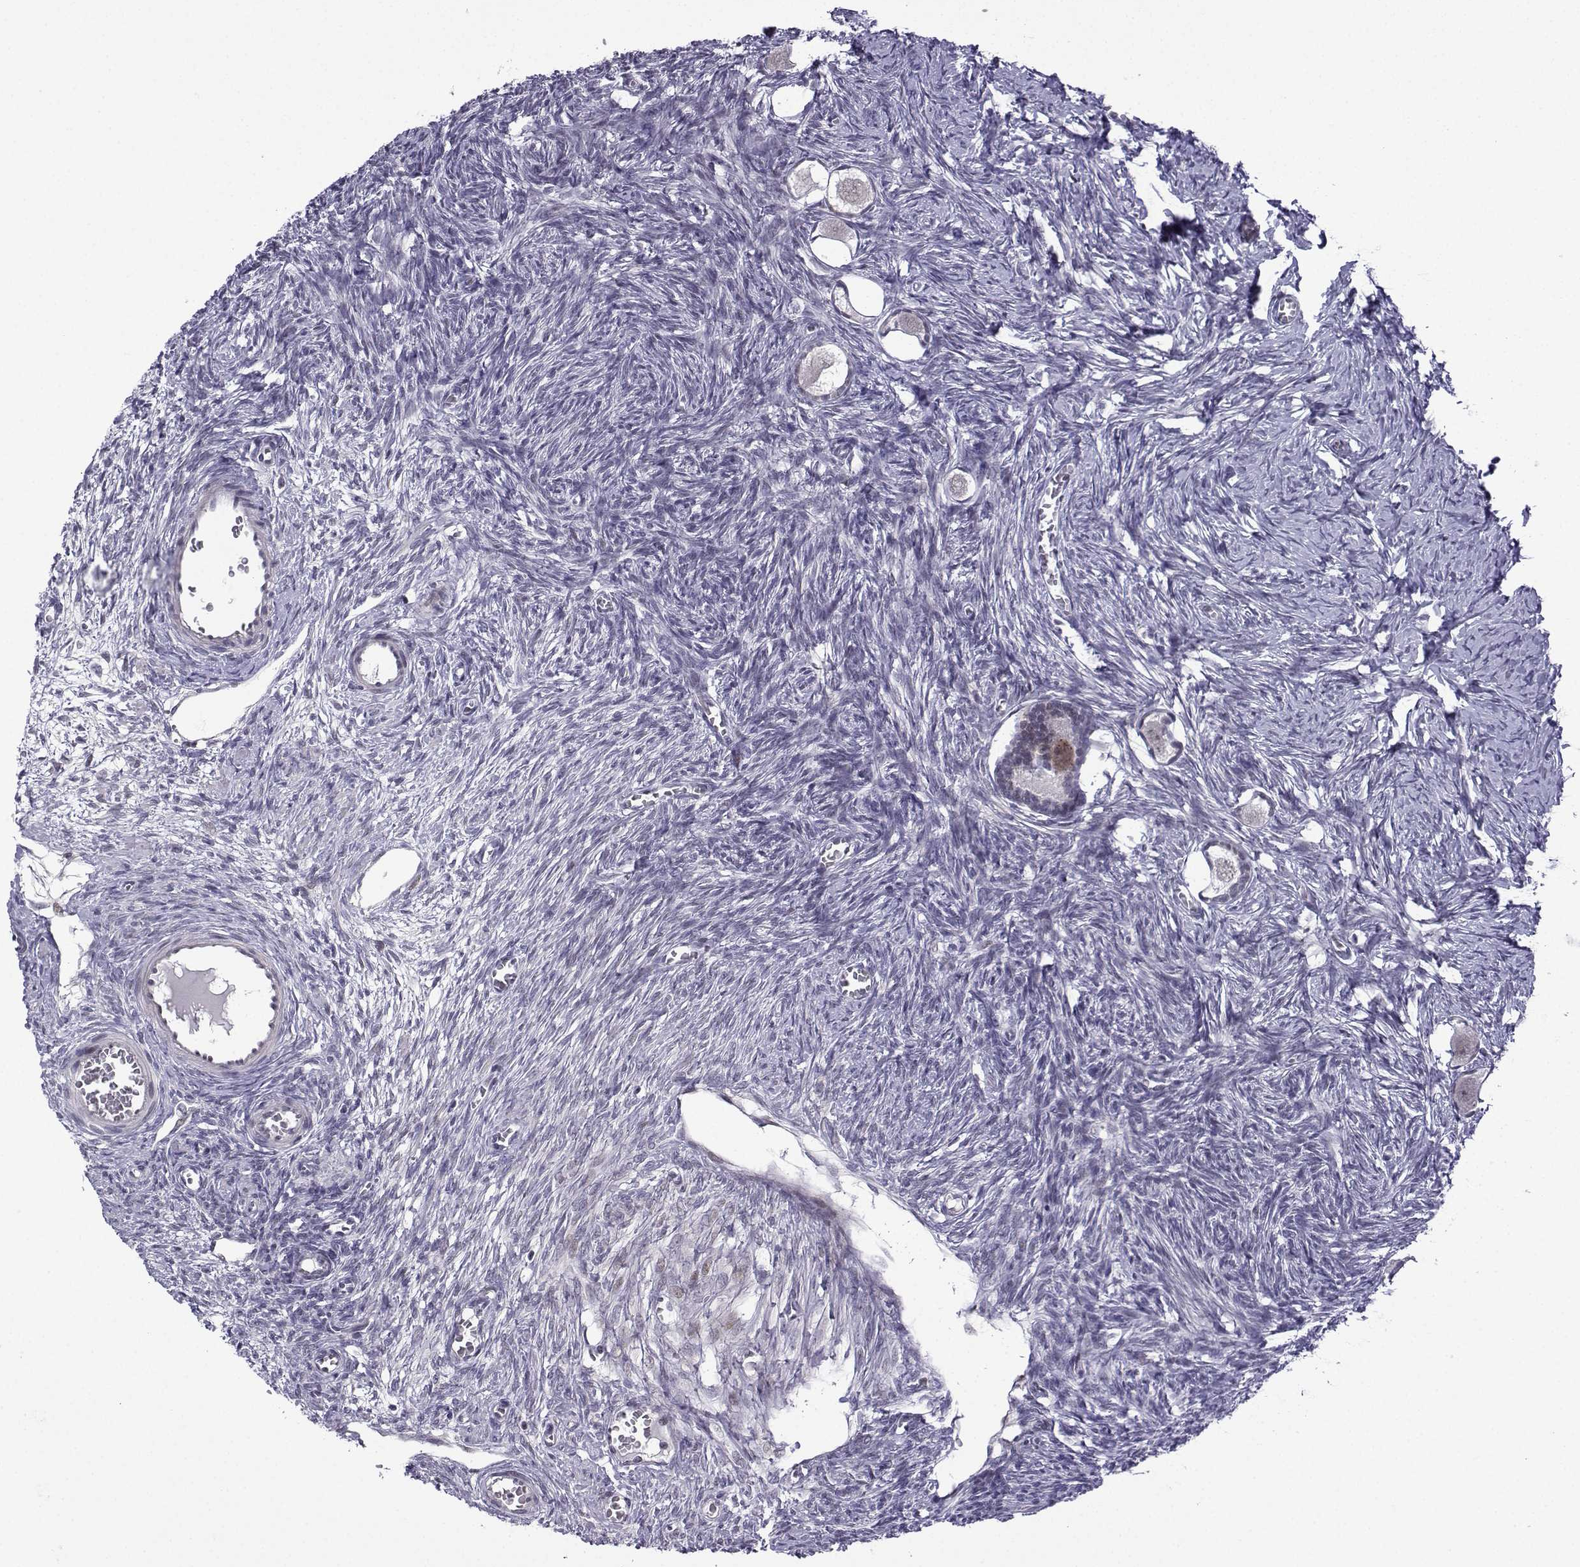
{"staining": {"intensity": "weak", "quantity": "<25%", "location": "nuclear"}, "tissue": "ovary", "cell_type": "Follicle cells", "image_type": "normal", "snomed": [{"axis": "morphology", "description": "Normal tissue, NOS"}, {"axis": "topography", "description": "Ovary"}], "caption": "A high-resolution image shows immunohistochemistry (IHC) staining of unremarkable ovary, which exhibits no significant expression in follicle cells. (DAB IHC visualized using brightfield microscopy, high magnification).", "gene": "FGF3", "patient": {"sex": "female", "age": 27}}